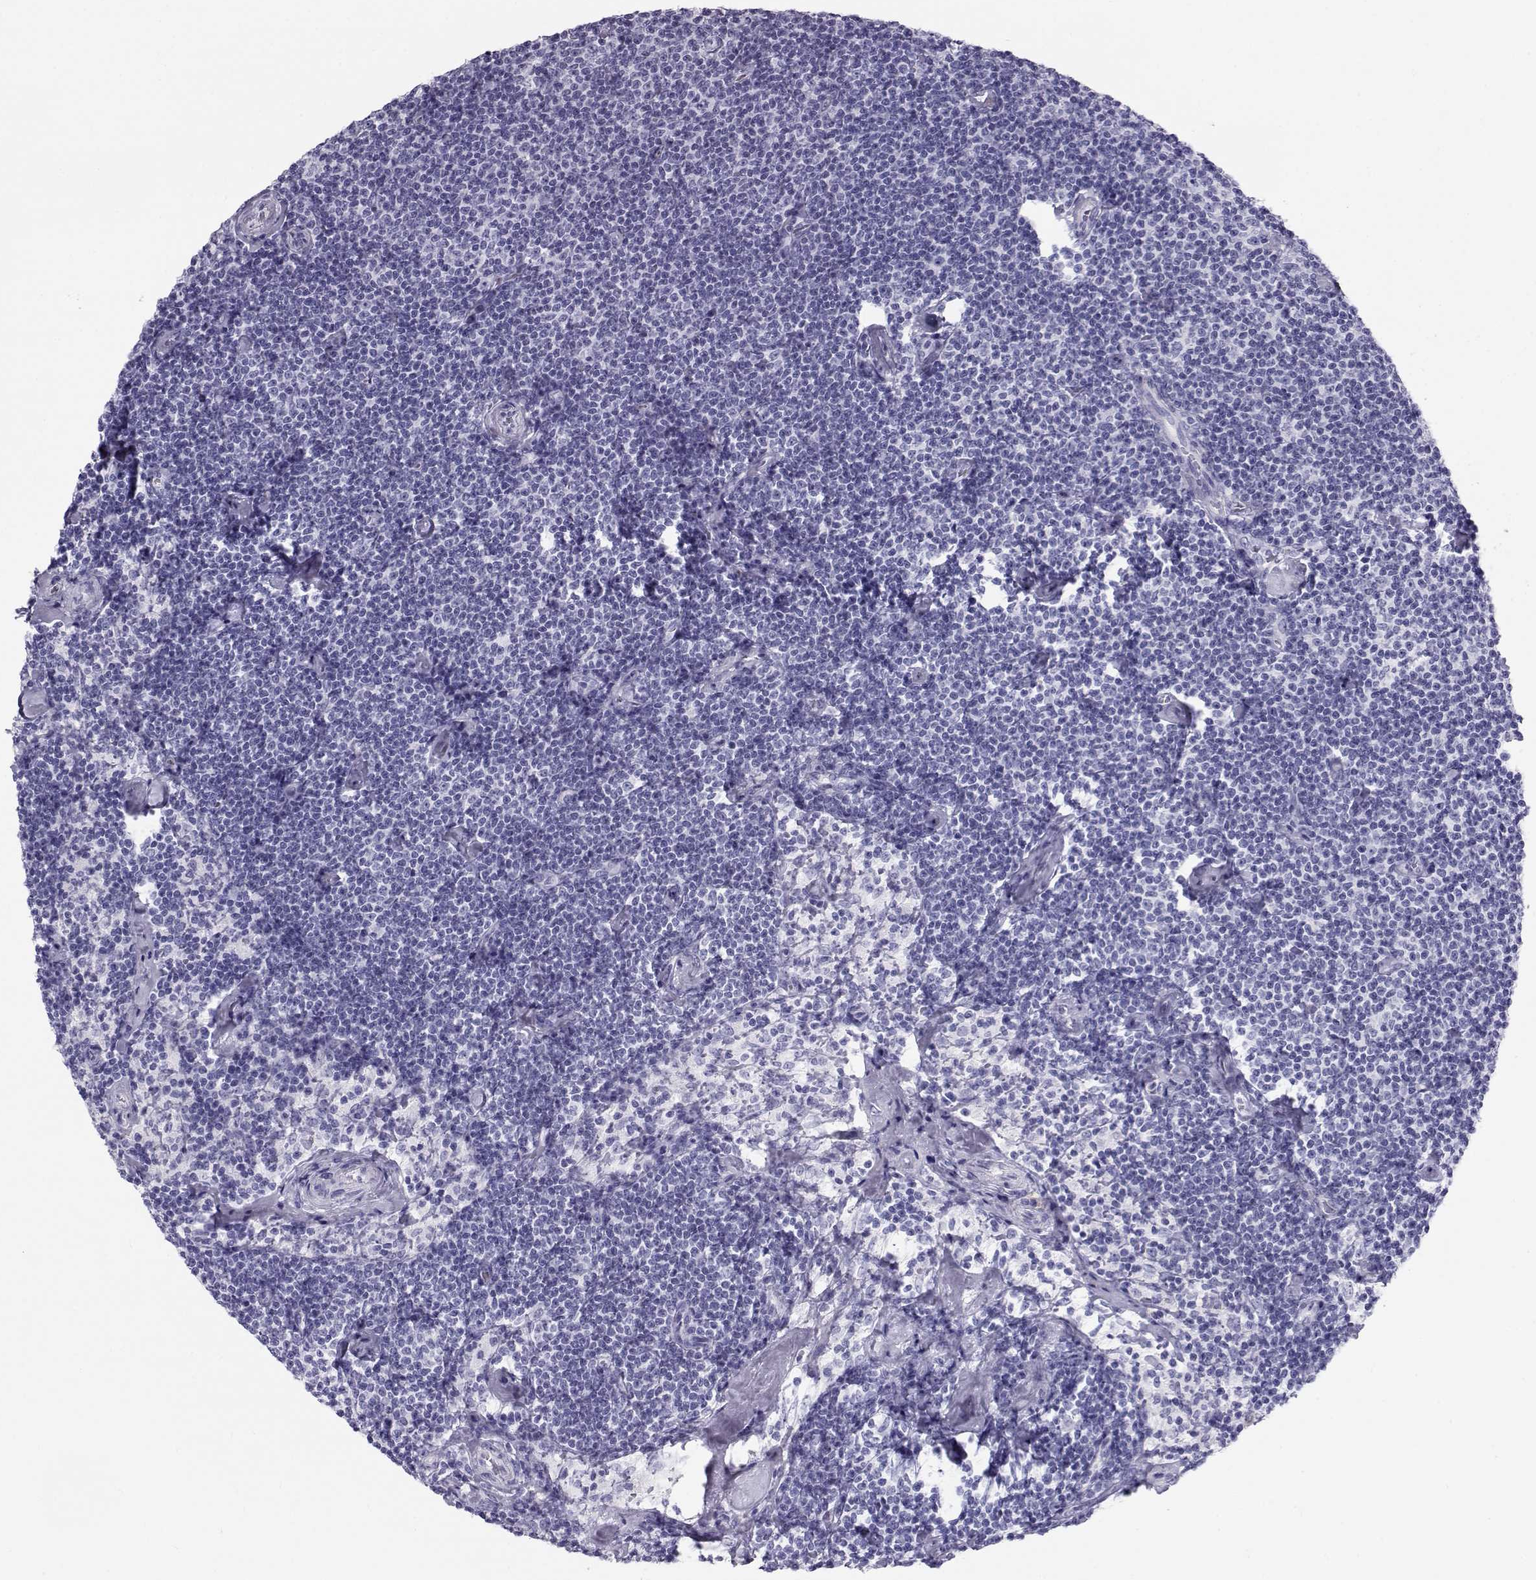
{"staining": {"intensity": "negative", "quantity": "none", "location": "none"}, "tissue": "lymphoma", "cell_type": "Tumor cells", "image_type": "cancer", "snomed": [{"axis": "morphology", "description": "Malignant lymphoma, non-Hodgkin's type, Low grade"}, {"axis": "topography", "description": "Lymph node"}], "caption": "Immunohistochemistry micrograph of neoplastic tissue: lymphoma stained with DAB (3,3'-diaminobenzidine) shows no significant protein expression in tumor cells.", "gene": "RD3", "patient": {"sex": "male", "age": 81}}